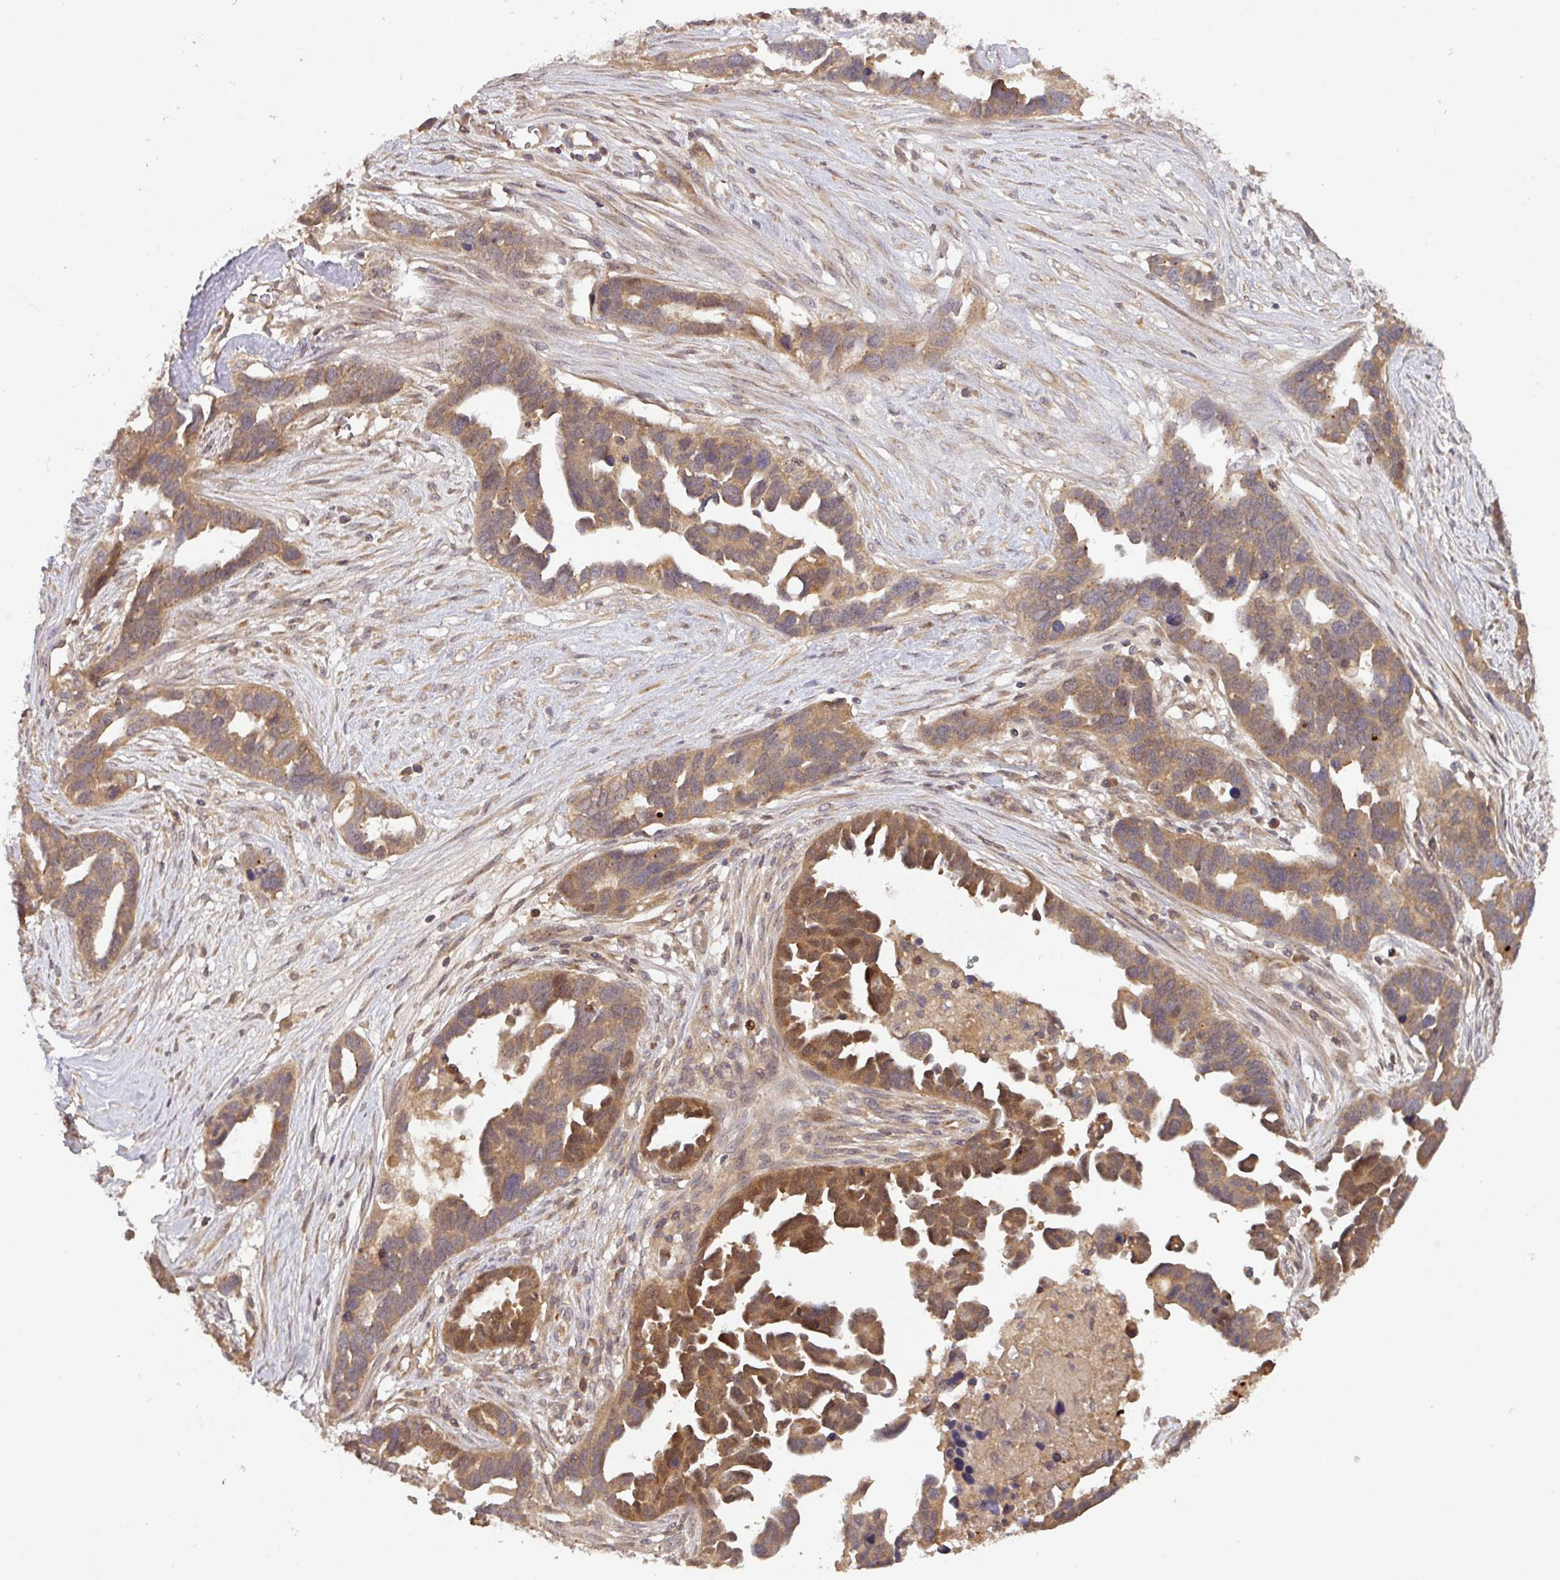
{"staining": {"intensity": "moderate", "quantity": ">75%", "location": "cytoplasmic/membranous"}, "tissue": "ovarian cancer", "cell_type": "Tumor cells", "image_type": "cancer", "snomed": [{"axis": "morphology", "description": "Cystadenocarcinoma, serous, NOS"}, {"axis": "topography", "description": "Ovary"}], "caption": "Moderate cytoplasmic/membranous protein staining is identified in about >75% of tumor cells in ovarian serous cystadenocarcinoma.", "gene": "CCDC121", "patient": {"sex": "female", "age": 54}}